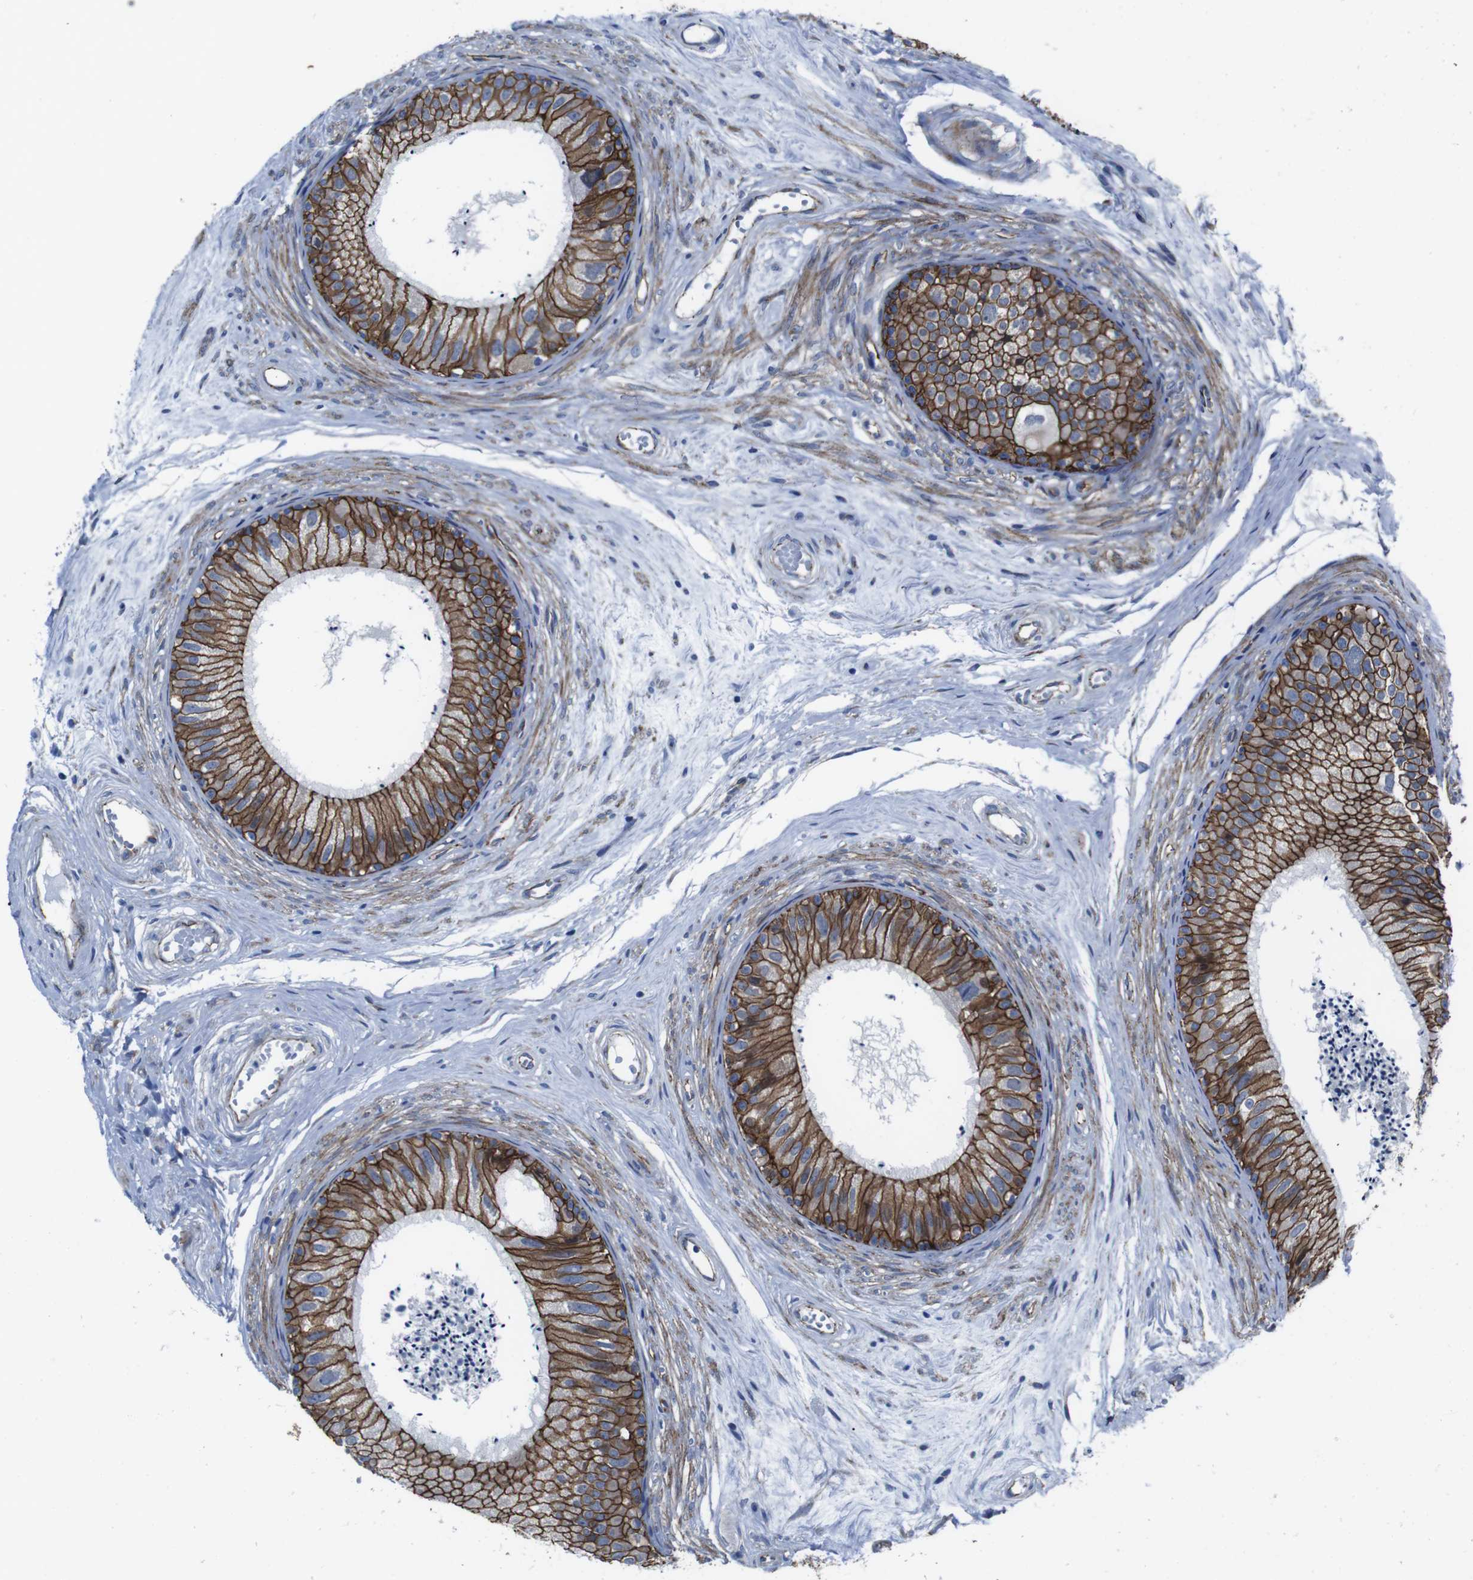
{"staining": {"intensity": "strong", "quantity": ">75%", "location": "cytoplasmic/membranous"}, "tissue": "epididymis", "cell_type": "Glandular cells", "image_type": "normal", "snomed": [{"axis": "morphology", "description": "Normal tissue, NOS"}, {"axis": "topography", "description": "Epididymis"}], "caption": "Strong cytoplasmic/membranous positivity is appreciated in about >75% of glandular cells in unremarkable epididymis. Nuclei are stained in blue.", "gene": "NUMB", "patient": {"sex": "male", "age": 56}}